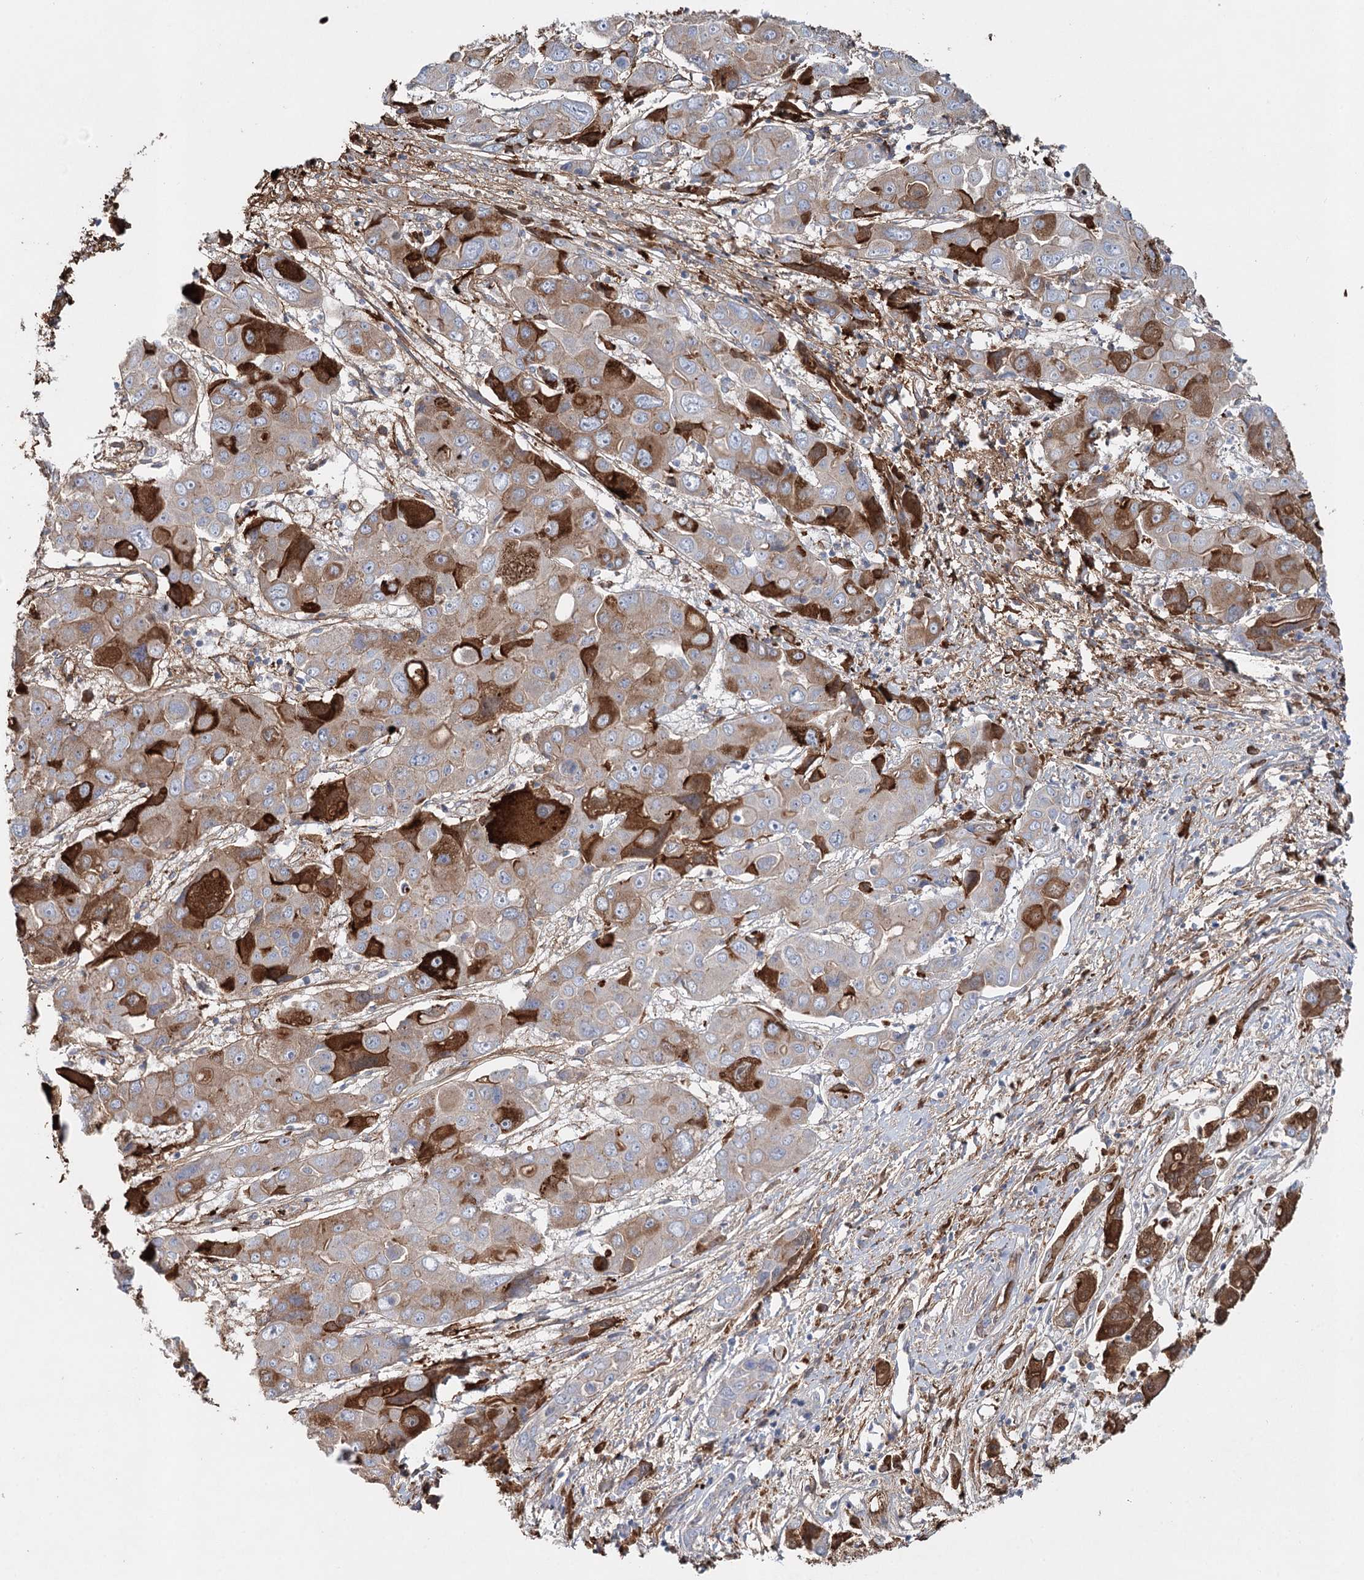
{"staining": {"intensity": "strong", "quantity": "<25%", "location": "cytoplasmic/membranous"}, "tissue": "liver cancer", "cell_type": "Tumor cells", "image_type": "cancer", "snomed": [{"axis": "morphology", "description": "Cholangiocarcinoma"}, {"axis": "topography", "description": "Liver"}], "caption": "Strong cytoplasmic/membranous protein expression is present in about <25% of tumor cells in cholangiocarcinoma (liver).", "gene": "ALKBH8", "patient": {"sex": "male", "age": 67}}